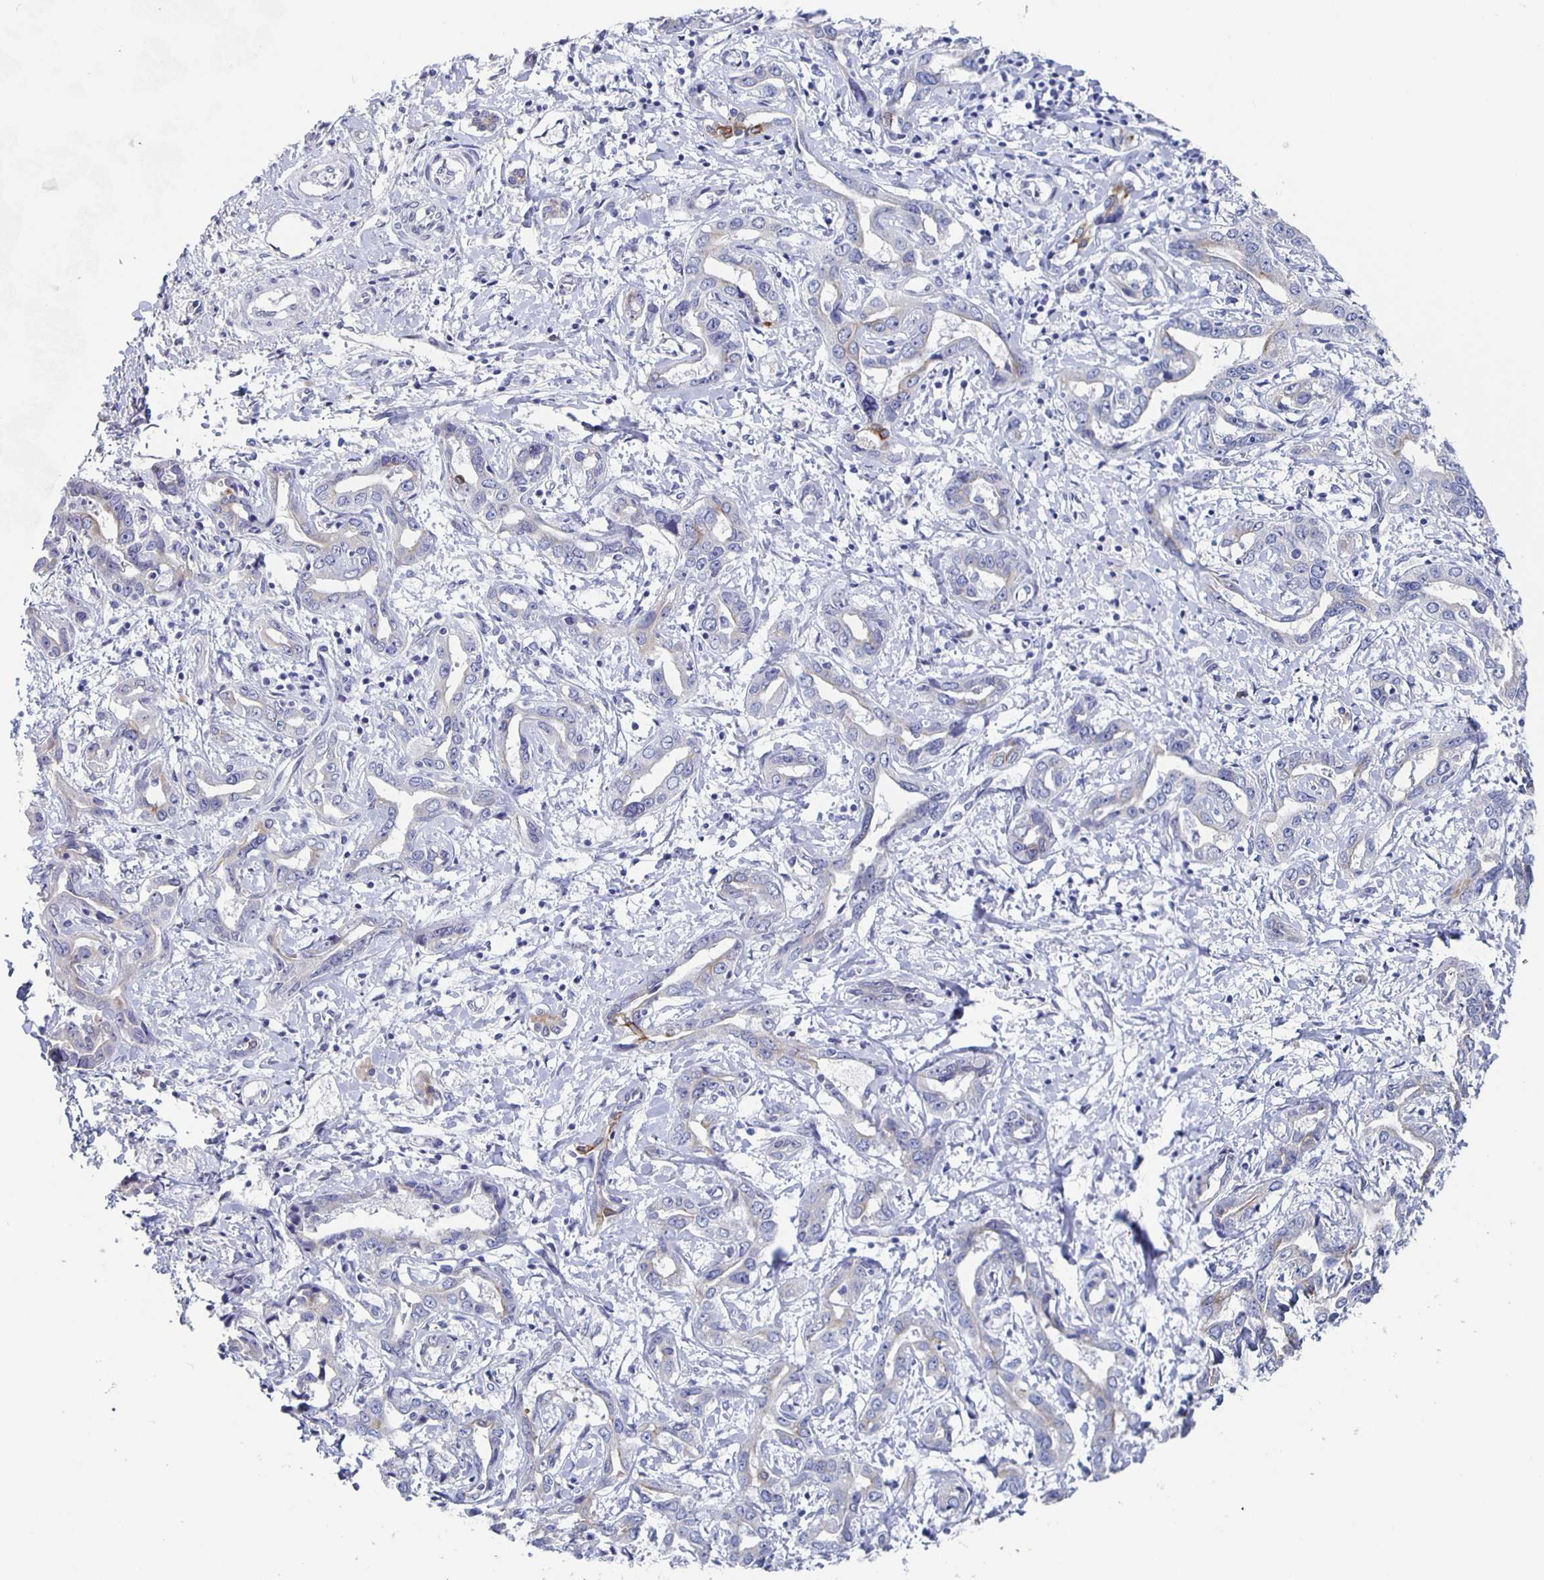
{"staining": {"intensity": "negative", "quantity": "none", "location": "none"}, "tissue": "liver cancer", "cell_type": "Tumor cells", "image_type": "cancer", "snomed": [{"axis": "morphology", "description": "Cholangiocarcinoma"}, {"axis": "topography", "description": "Liver"}], "caption": "Image shows no protein staining in tumor cells of liver cholangiocarcinoma tissue.", "gene": "CCDC17", "patient": {"sex": "male", "age": 59}}